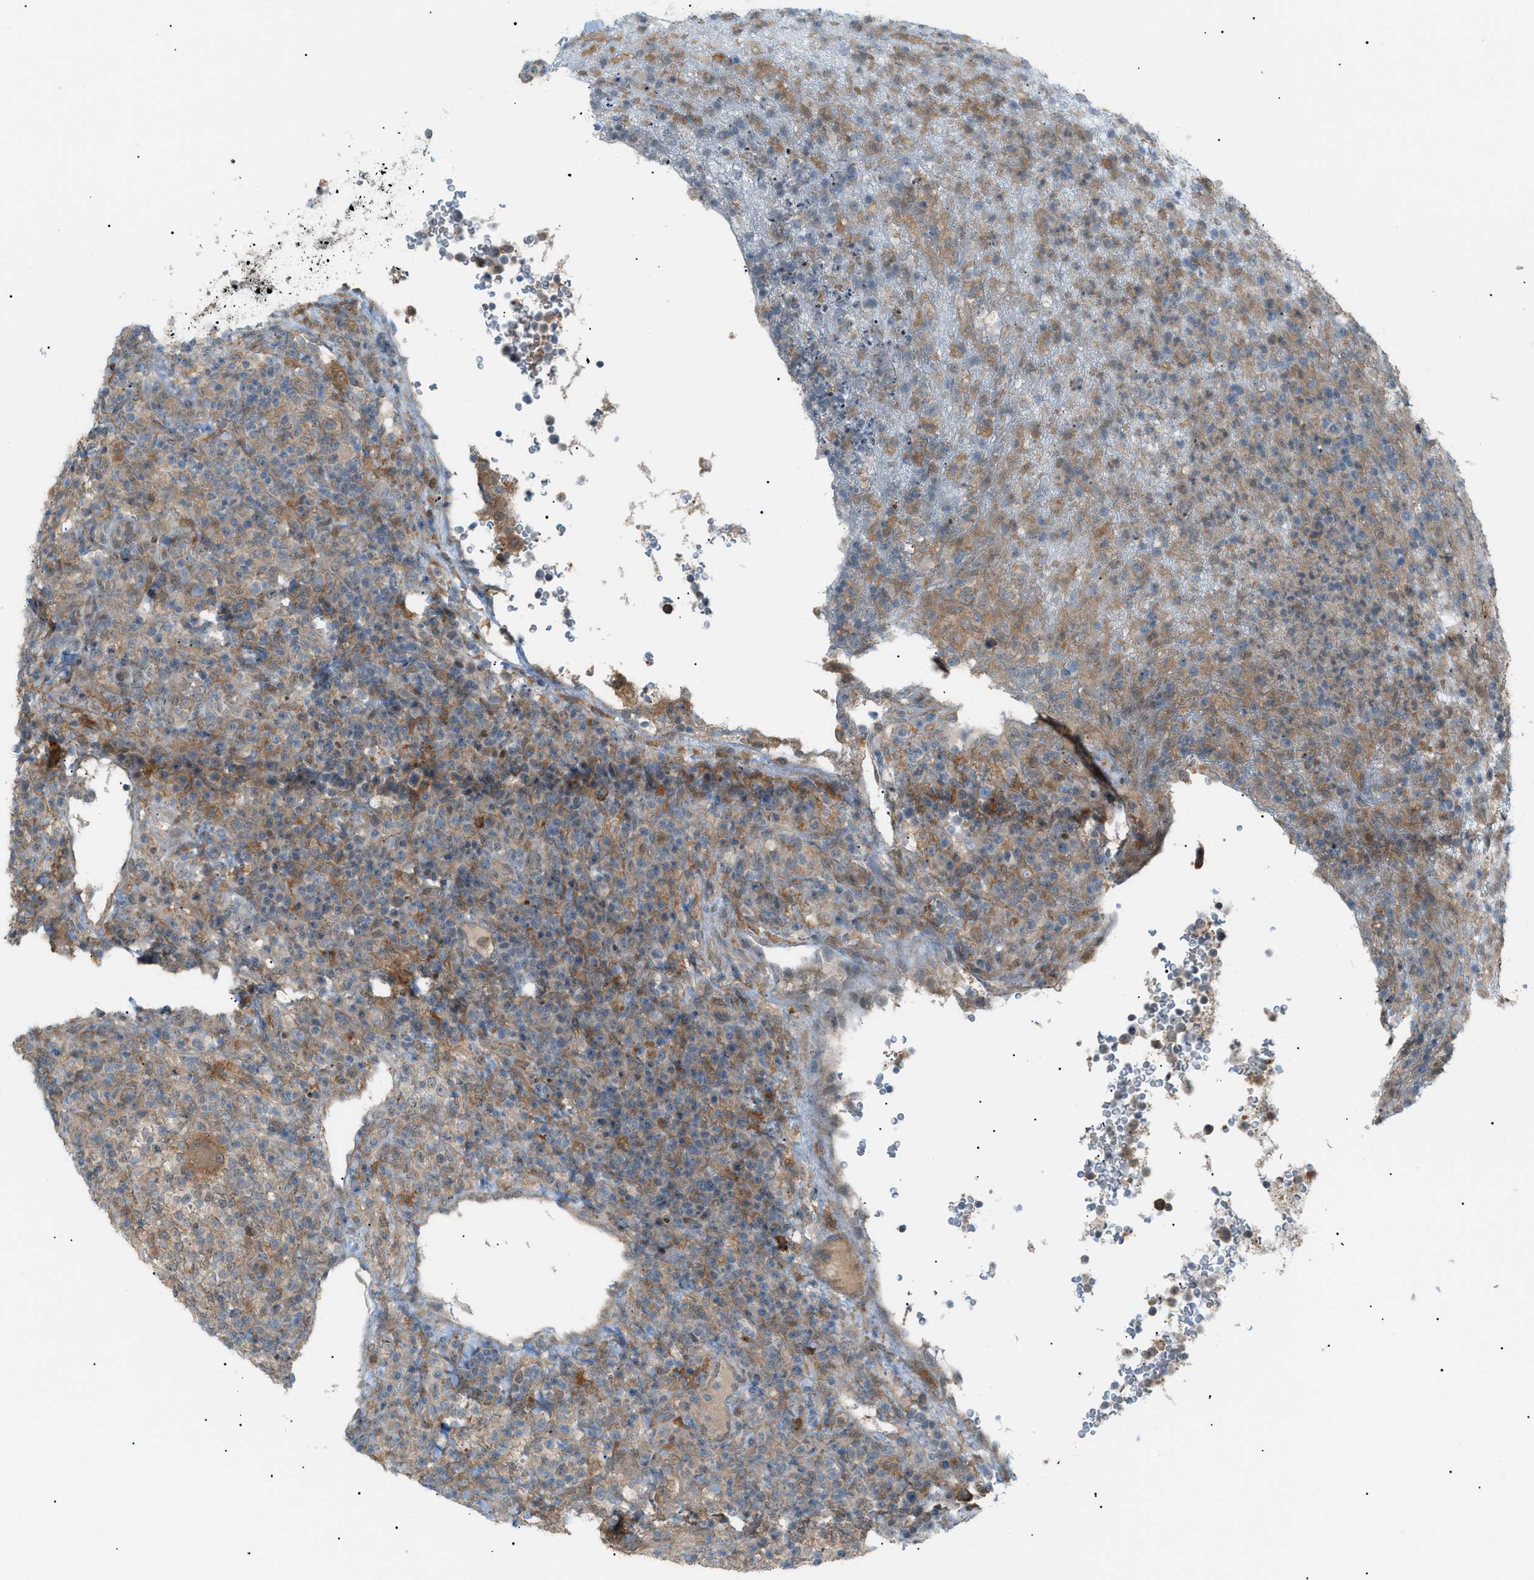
{"staining": {"intensity": "moderate", "quantity": "25%-75%", "location": "cytoplasmic/membranous"}, "tissue": "lymphoma", "cell_type": "Tumor cells", "image_type": "cancer", "snomed": [{"axis": "morphology", "description": "Malignant lymphoma, non-Hodgkin's type, High grade"}, {"axis": "topography", "description": "Lymph node"}], "caption": "There is medium levels of moderate cytoplasmic/membranous expression in tumor cells of lymphoma, as demonstrated by immunohistochemical staining (brown color).", "gene": "LPIN2", "patient": {"sex": "female", "age": 76}}